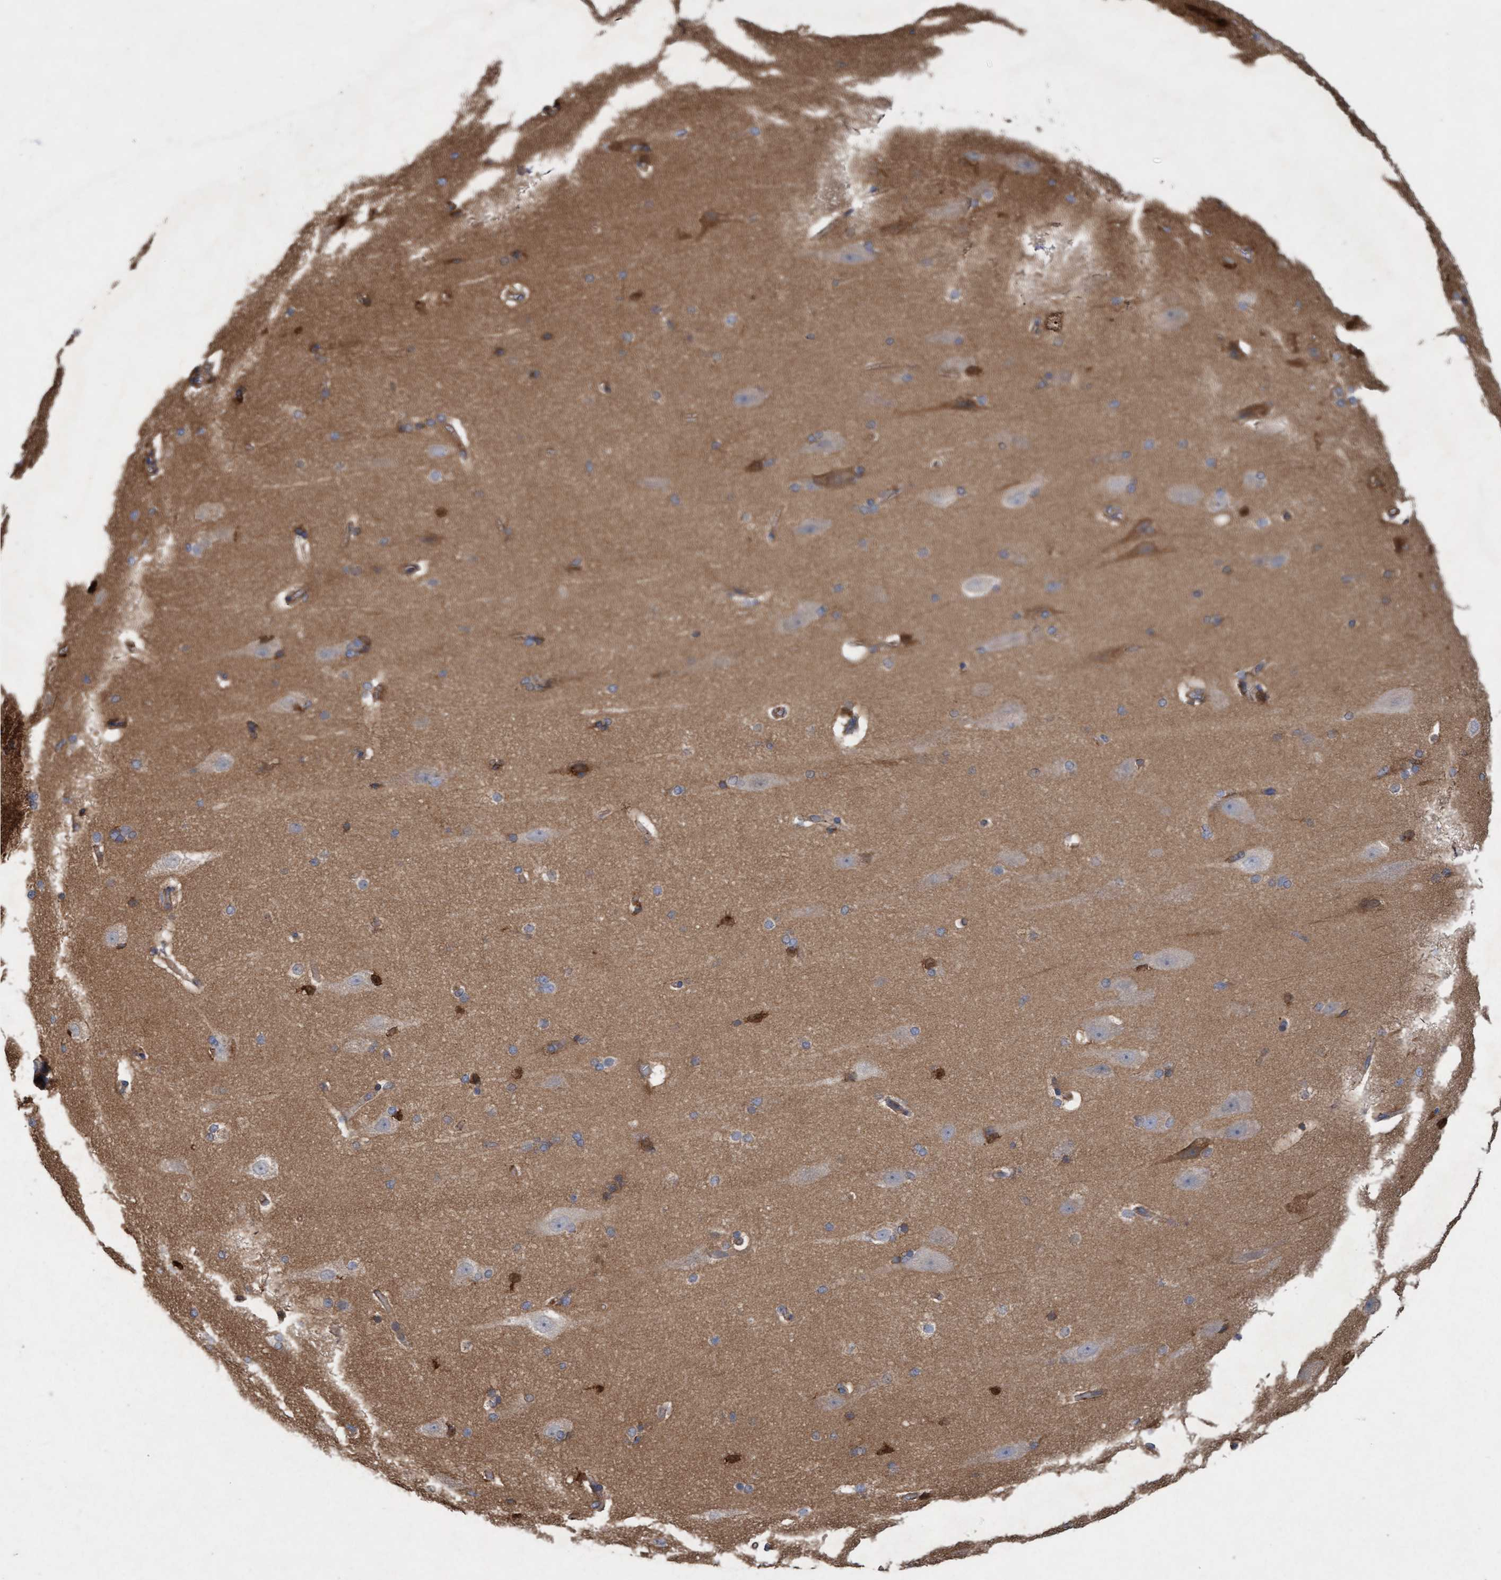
{"staining": {"intensity": "moderate", "quantity": "<25%", "location": "cytoplasmic/membranous"}, "tissue": "cerebral cortex", "cell_type": "Endothelial cells", "image_type": "normal", "snomed": [{"axis": "morphology", "description": "Normal tissue, NOS"}, {"axis": "topography", "description": "Cerebral cortex"}, {"axis": "topography", "description": "Hippocampus"}], "caption": "The micrograph shows immunohistochemical staining of benign cerebral cortex. There is moderate cytoplasmic/membranous staining is identified in approximately <25% of endothelial cells.", "gene": "DDHD2", "patient": {"sex": "female", "age": 19}}